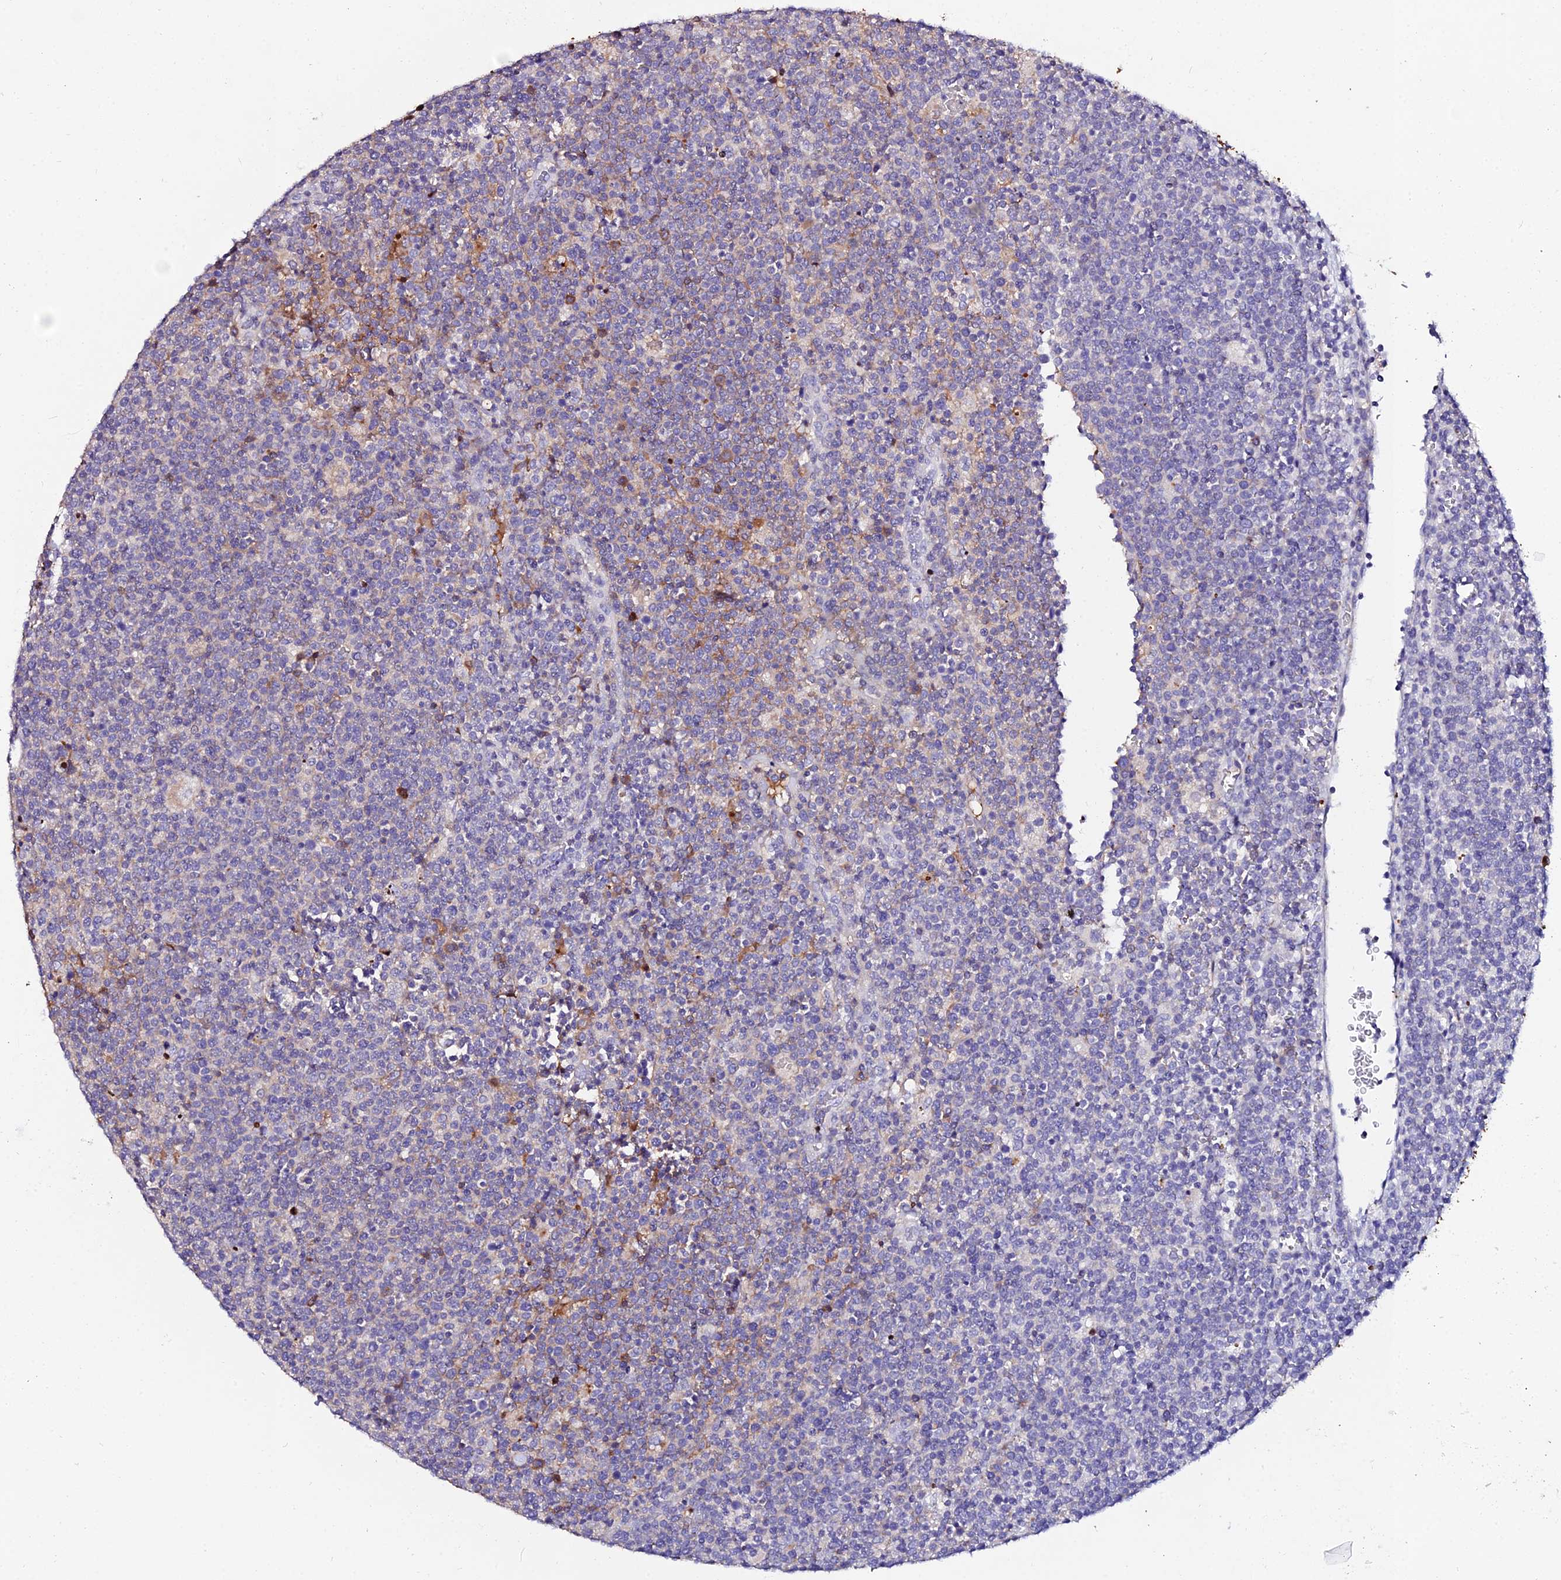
{"staining": {"intensity": "weak", "quantity": "<25%", "location": "cytoplasmic/membranous"}, "tissue": "lymphoma", "cell_type": "Tumor cells", "image_type": "cancer", "snomed": [{"axis": "morphology", "description": "Malignant lymphoma, non-Hodgkin's type, High grade"}, {"axis": "topography", "description": "Lymph node"}], "caption": "There is no significant expression in tumor cells of lymphoma.", "gene": "DEFB132", "patient": {"sex": "male", "age": 61}}